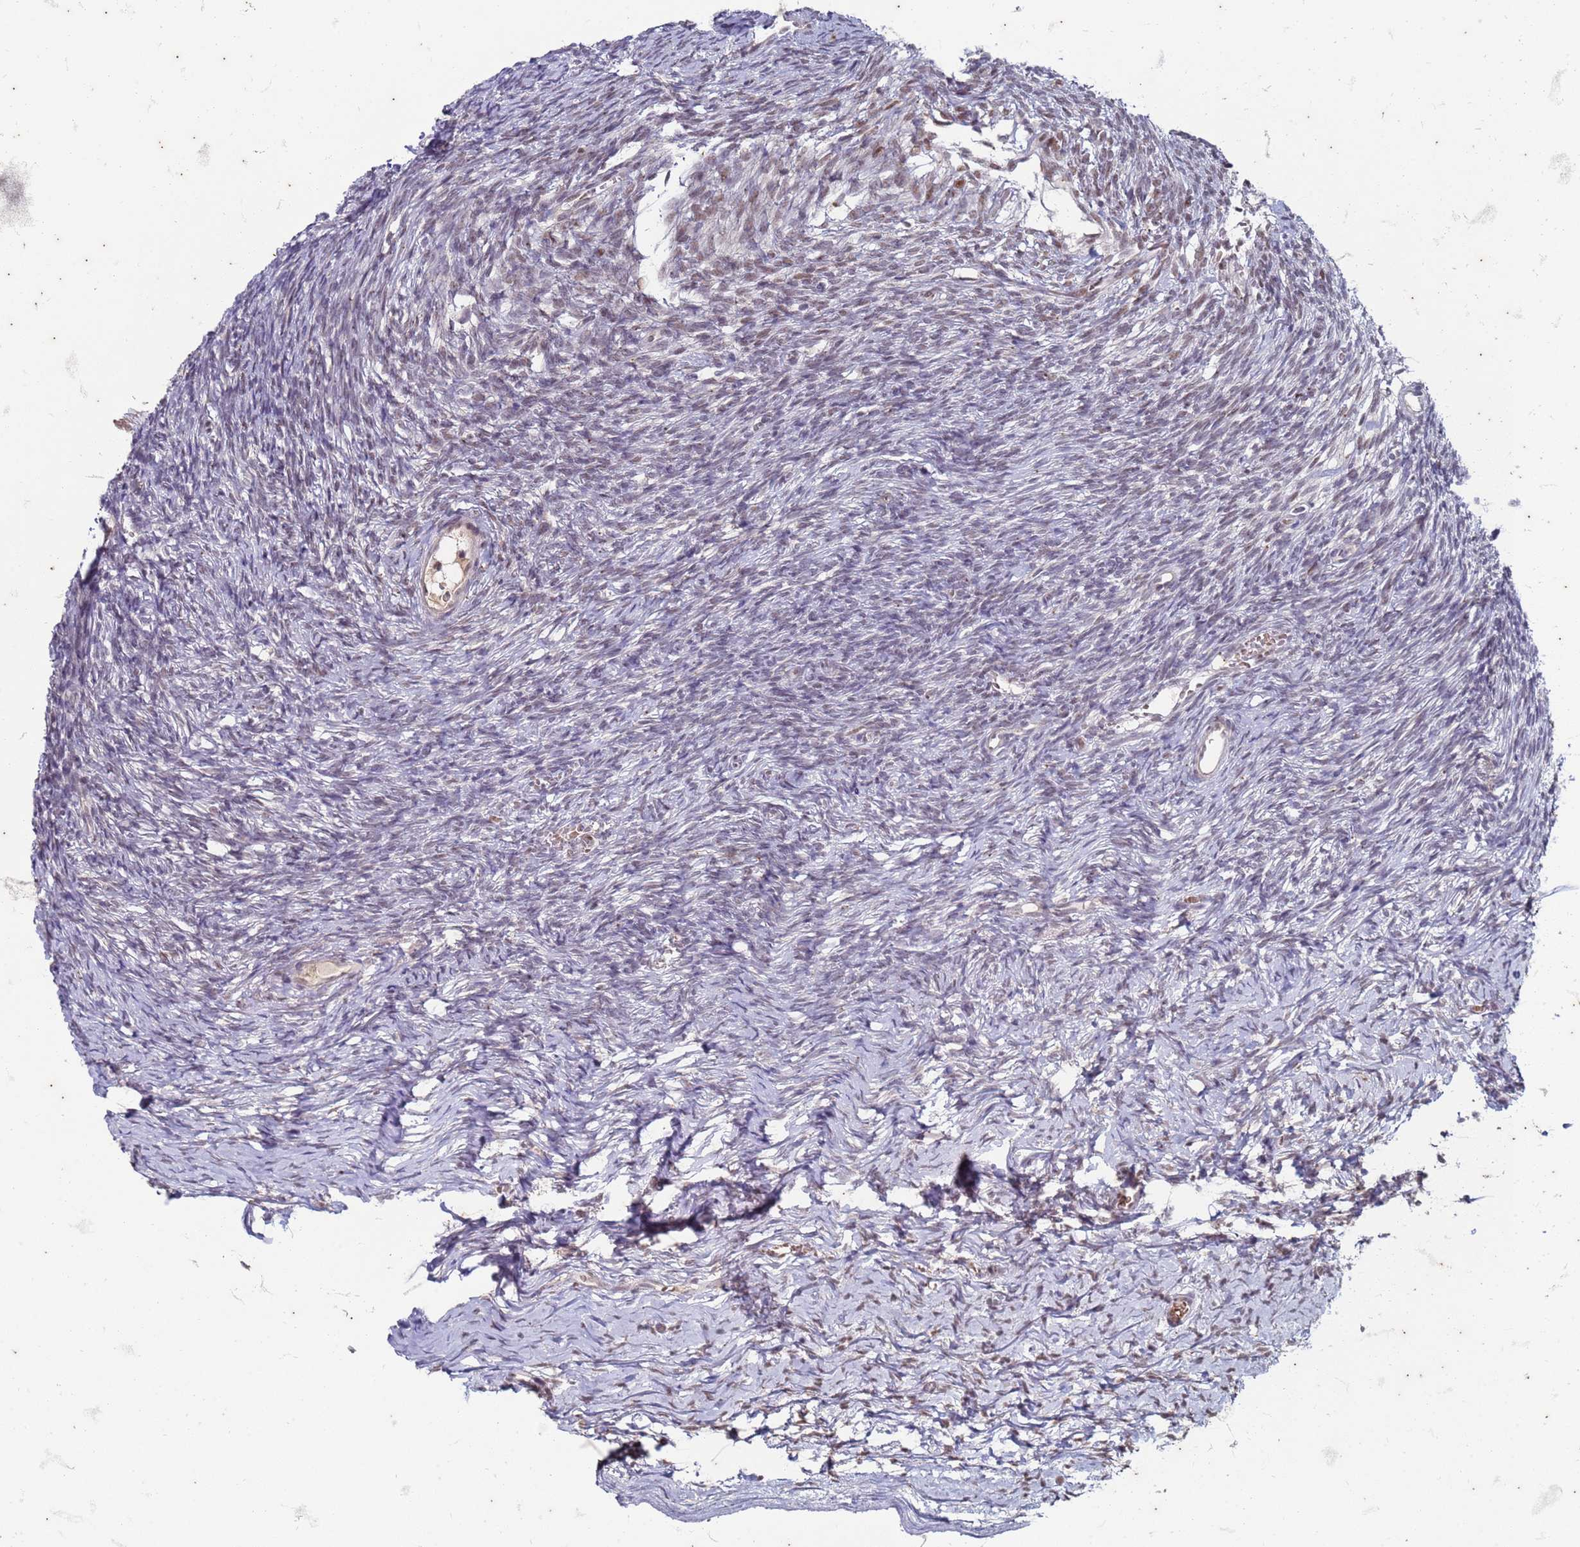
{"staining": {"intensity": "moderate", "quantity": "<25%", "location": "nuclear"}, "tissue": "ovary", "cell_type": "Ovarian stroma cells", "image_type": "normal", "snomed": [{"axis": "morphology", "description": "Normal tissue, NOS"}, {"axis": "topography", "description": "Ovary"}], "caption": "This histopathology image displays unremarkable ovary stained with IHC to label a protein in brown. The nuclear of ovarian stroma cells show moderate positivity for the protein. Nuclei are counter-stained blue.", "gene": "TRMT6", "patient": {"sex": "female", "age": 39}}